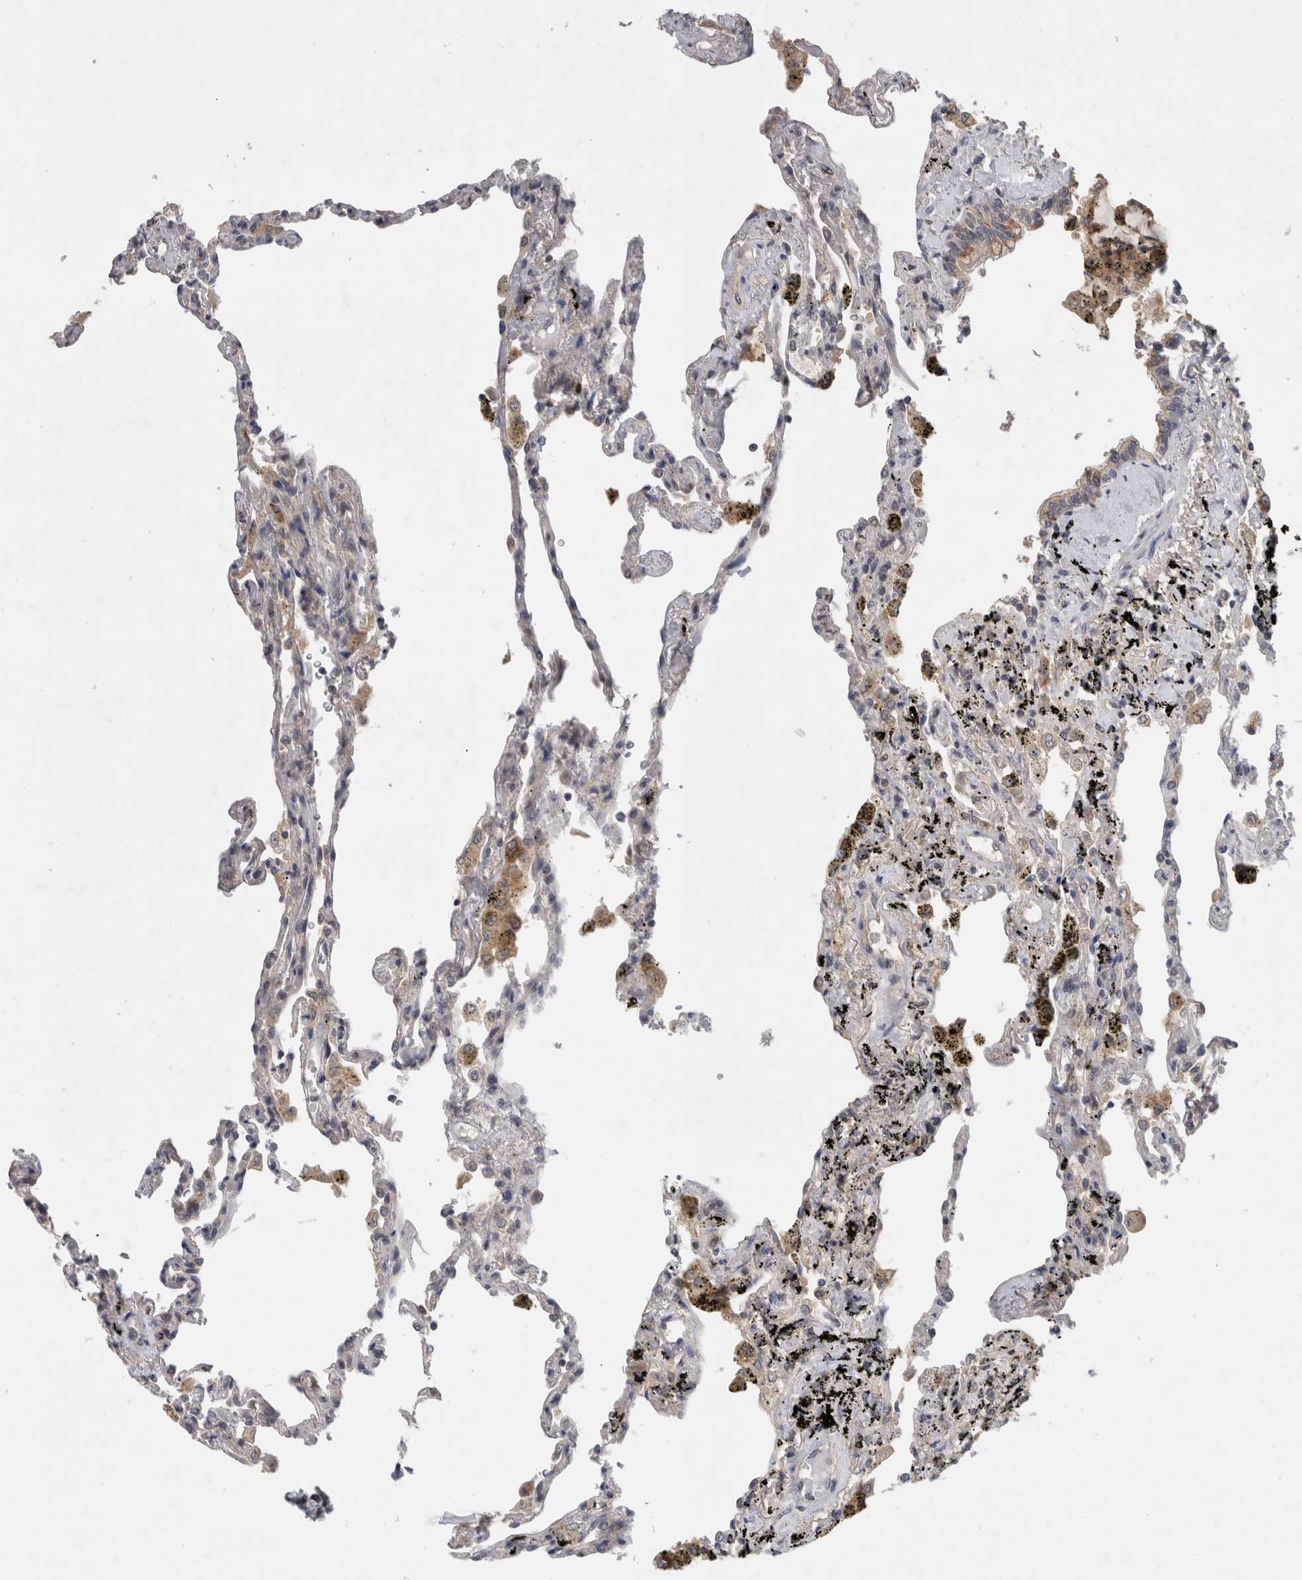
{"staining": {"intensity": "negative", "quantity": "none", "location": "none"}, "tissue": "lung", "cell_type": "Alveolar cells", "image_type": "normal", "snomed": [{"axis": "morphology", "description": "Normal tissue, NOS"}, {"axis": "topography", "description": "Lung"}], "caption": "Immunohistochemical staining of benign lung exhibits no significant positivity in alveolar cells.", "gene": "AASDHPPT", "patient": {"sex": "male", "age": 59}}